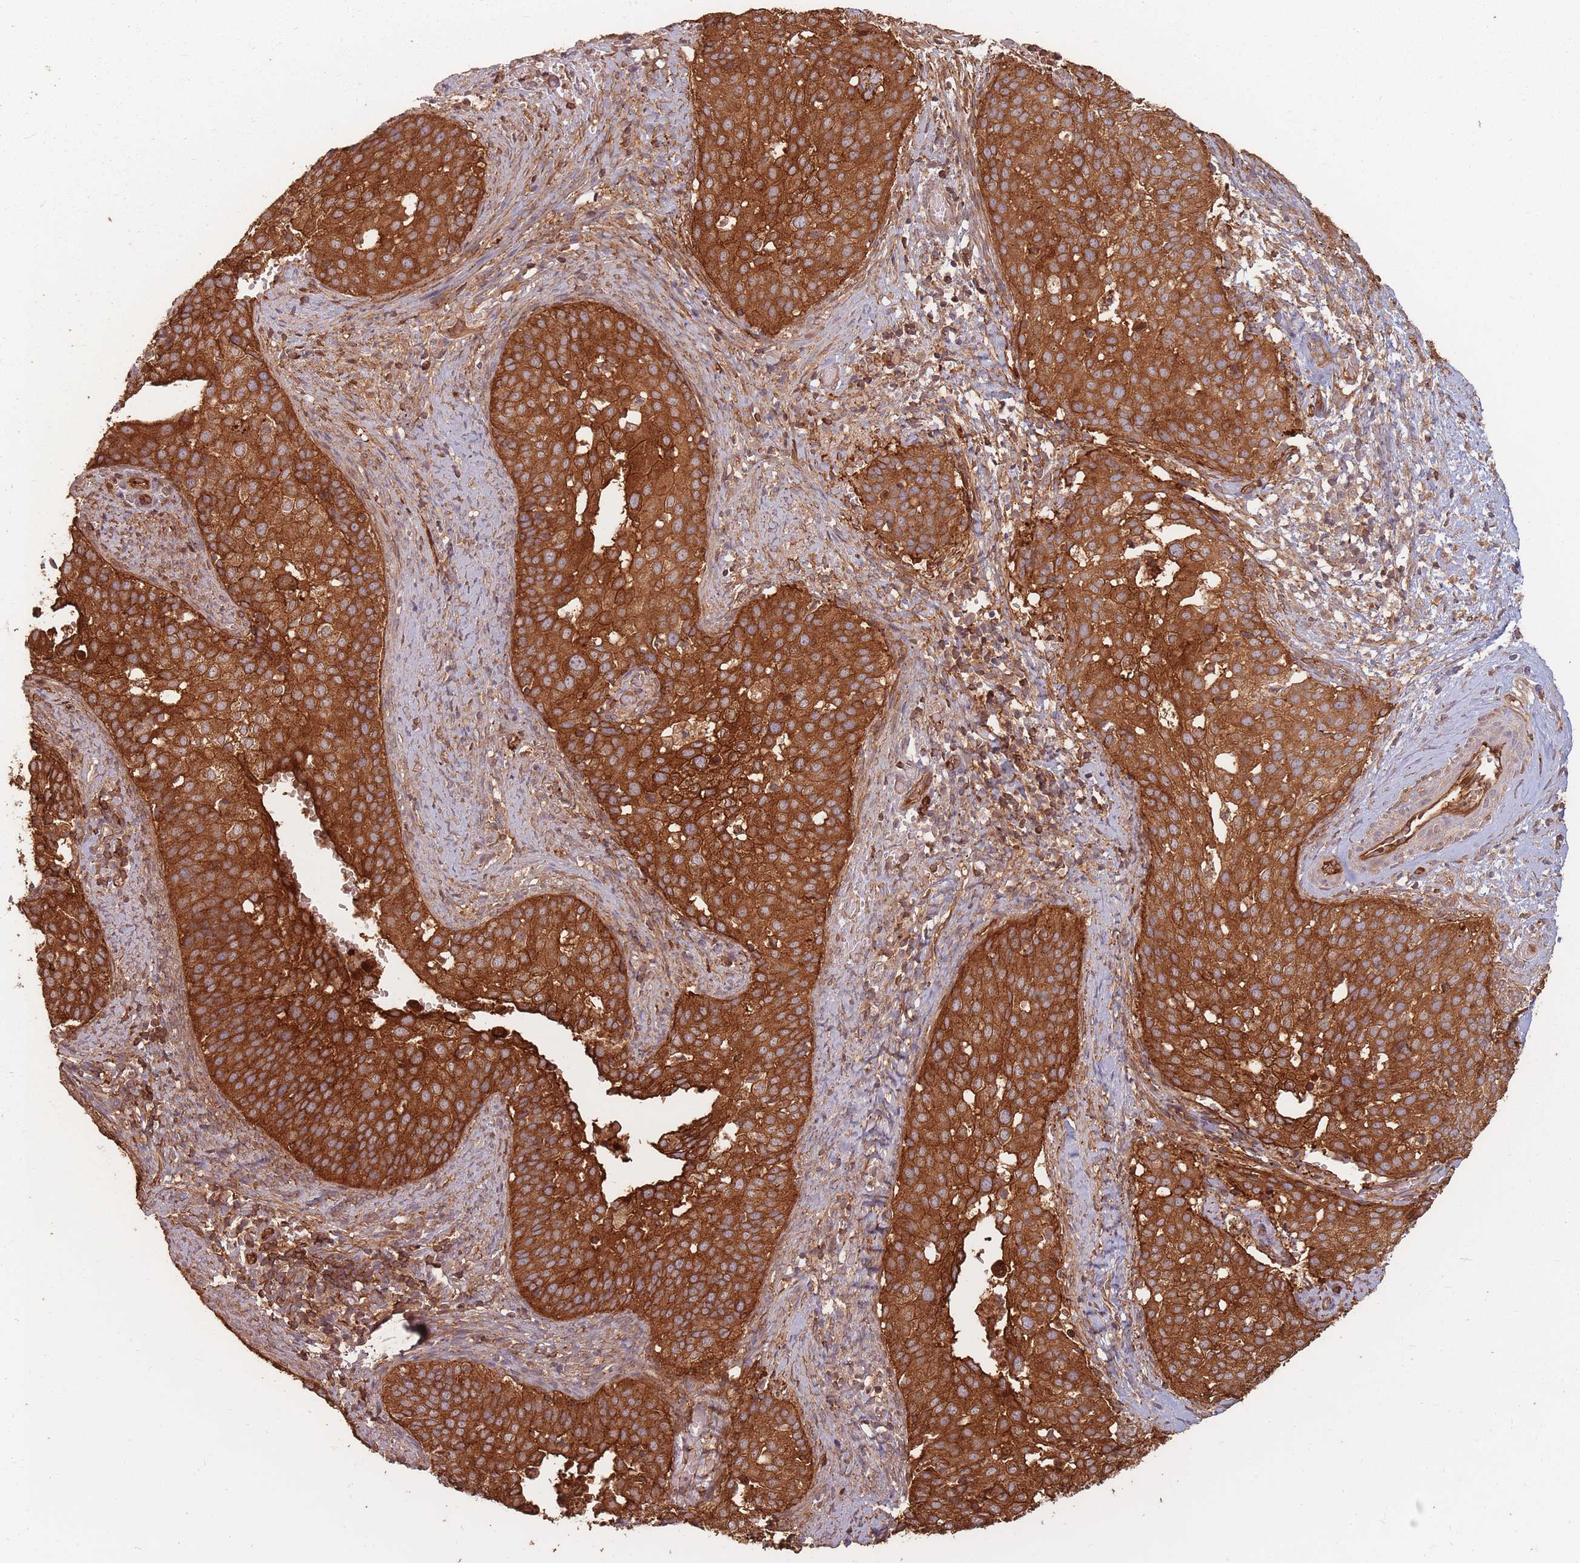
{"staining": {"intensity": "strong", "quantity": ">75%", "location": "cytoplasmic/membranous"}, "tissue": "cervical cancer", "cell_type": "Tumor cells", "image_type": "cancer", "snomed": [{"axis": "morphology", "description": "Squamous cell carcinoma, NOS"}, {"axis": "topography", "description": "Cervix"}], "caption": "Squamous cell carcinoma (cervical) tissue shows strong cytoplasmic/membranous expression in about >75% of tumor cells, visualized by immunohistochemistry.", "gene": "PLS3", "patient": {"sex": "female", "age": 44}}